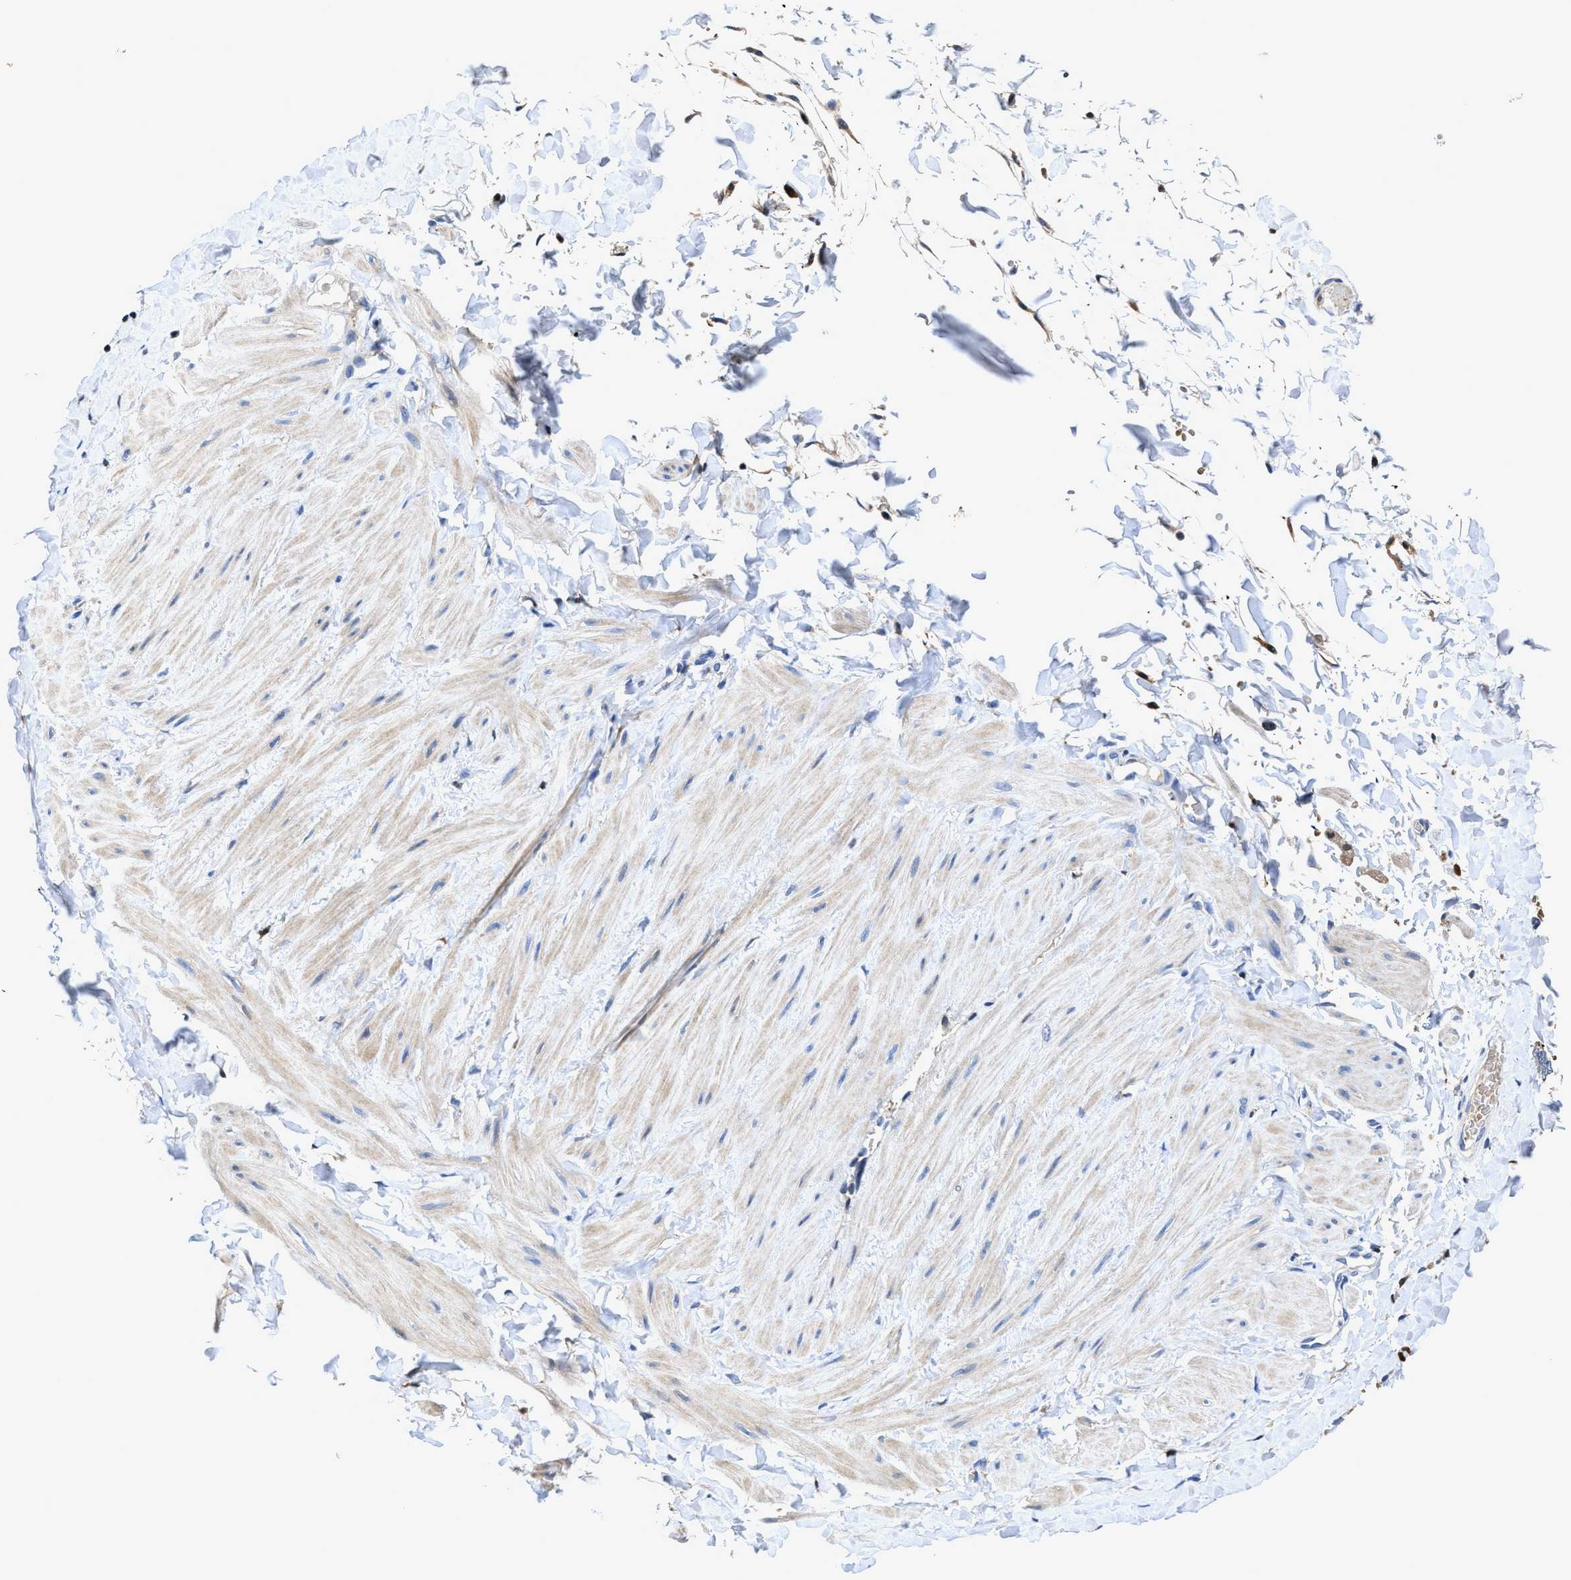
{"staining": {"intensity": "negative", "quantity": "none", "location": "none"}, "tissue": "adipose tissue", "cell_type": "Adipocytes", "image_type": "normal", "snomed": [{"axis": "morphology", "description": "Normal tissue, NOS"}, {"axis": "topography", "description": "Adipose tissue"}, {"axis": "topography", "description": "Vascular tissue"}, {"axis": "topography", "description": "Peripheral nerve tissue"}], "caption": "Immunohistochemistry histopathology image of benign adipose tissue: human adipose tissue stained with DAB (3,3'-diaminobenzidine) displays no significant protein expression in adipocytes.", "gene": "RGS10", "patient": {"sex": "male", "age": 25}}